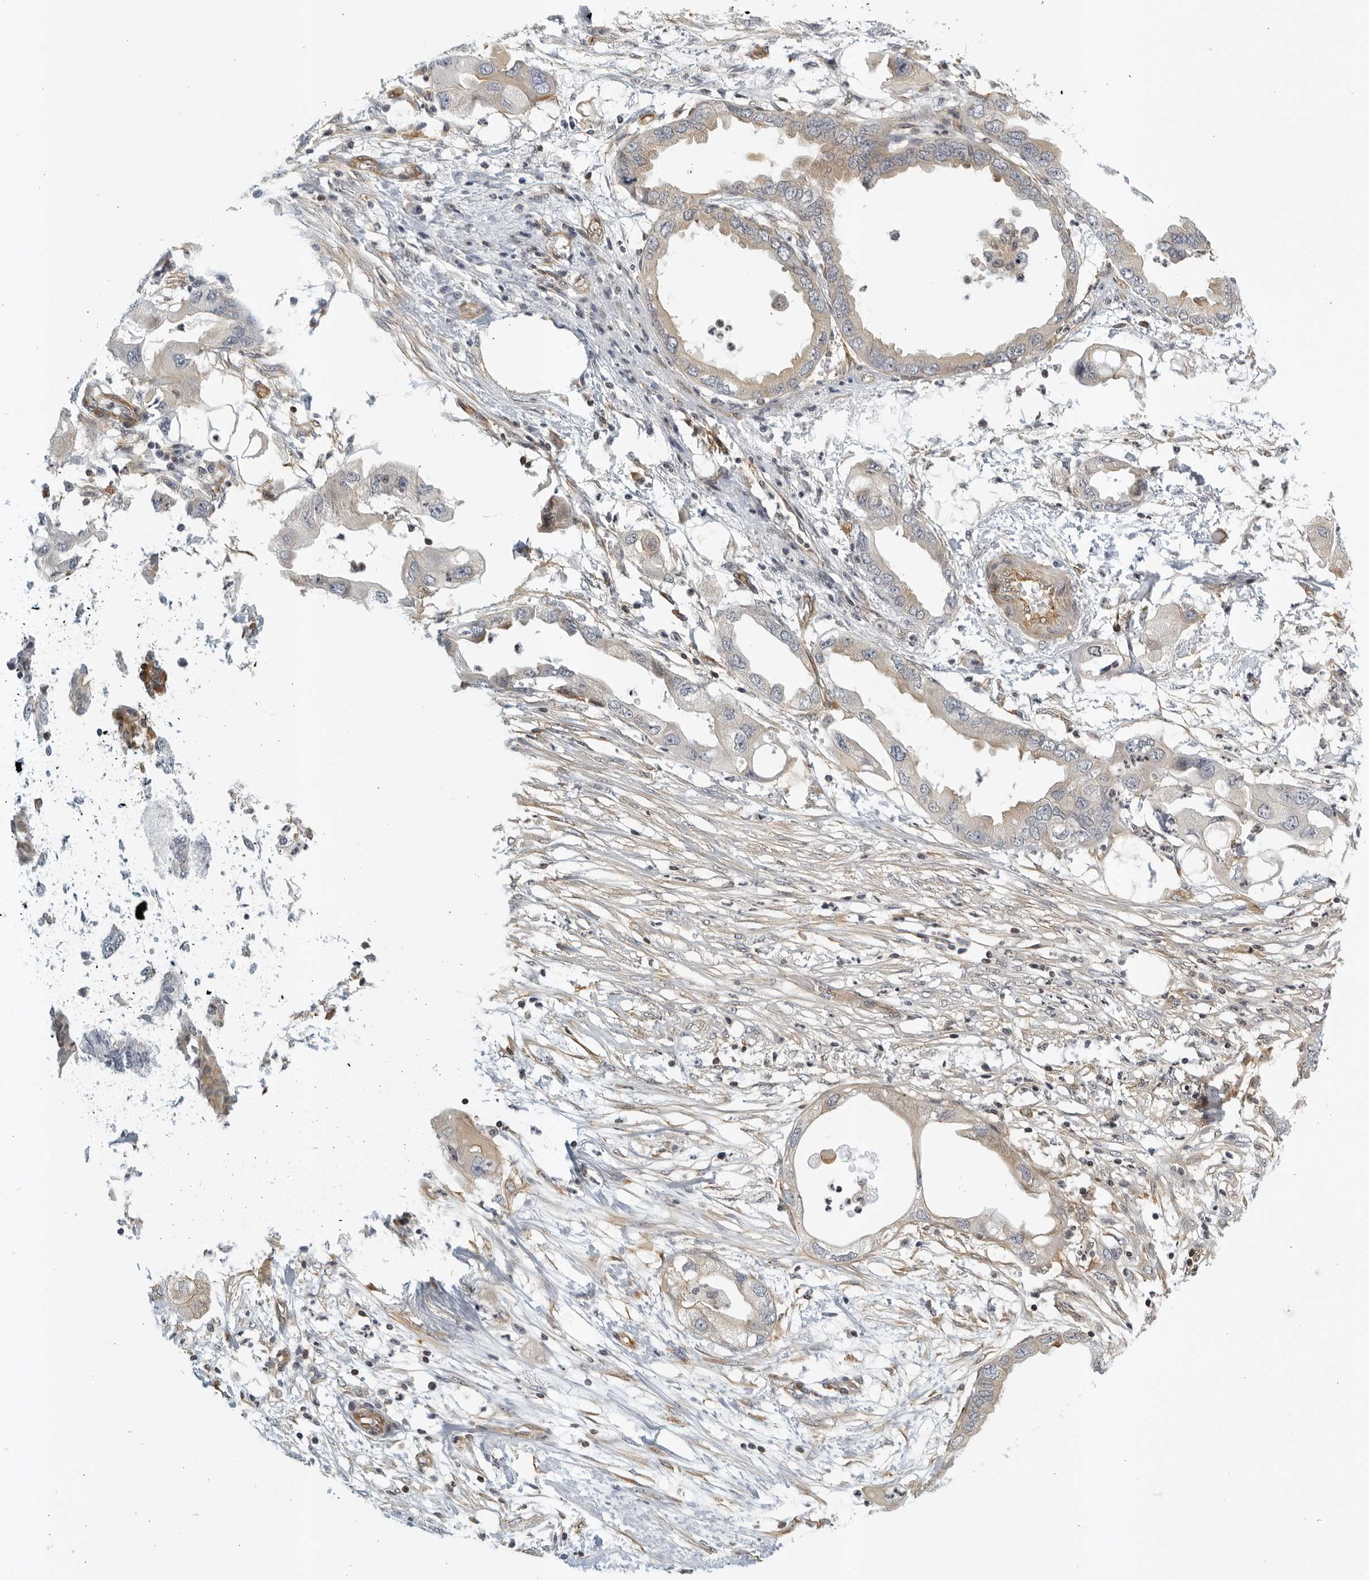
{"staining": {"intensity": "weak", "quantity": "<25%", "location": "cytoplasmic/membranous"}, "tissue": "endometrial cancer", "cell_type": "Tumor cells", "image_type": "cancer", "snomed": [{"axis": "morphology", "description": "Adenocarcinoma, NOS"}, {"axis": "morphology", "description": "Adenocarcinoma, metastatic, NOS"}, {"axis": "topography", "description": "Adipose tissue"}, {"axis": "topography", "description": "Endometrium"}], "caption": "DAB immunohistochemical staining of human endometrial metastatic adenocarcinoma exhibits no significant expression in tumor cells.", "gene": "SERTAD4", "patient": {"sex": "female", "age": 67}}